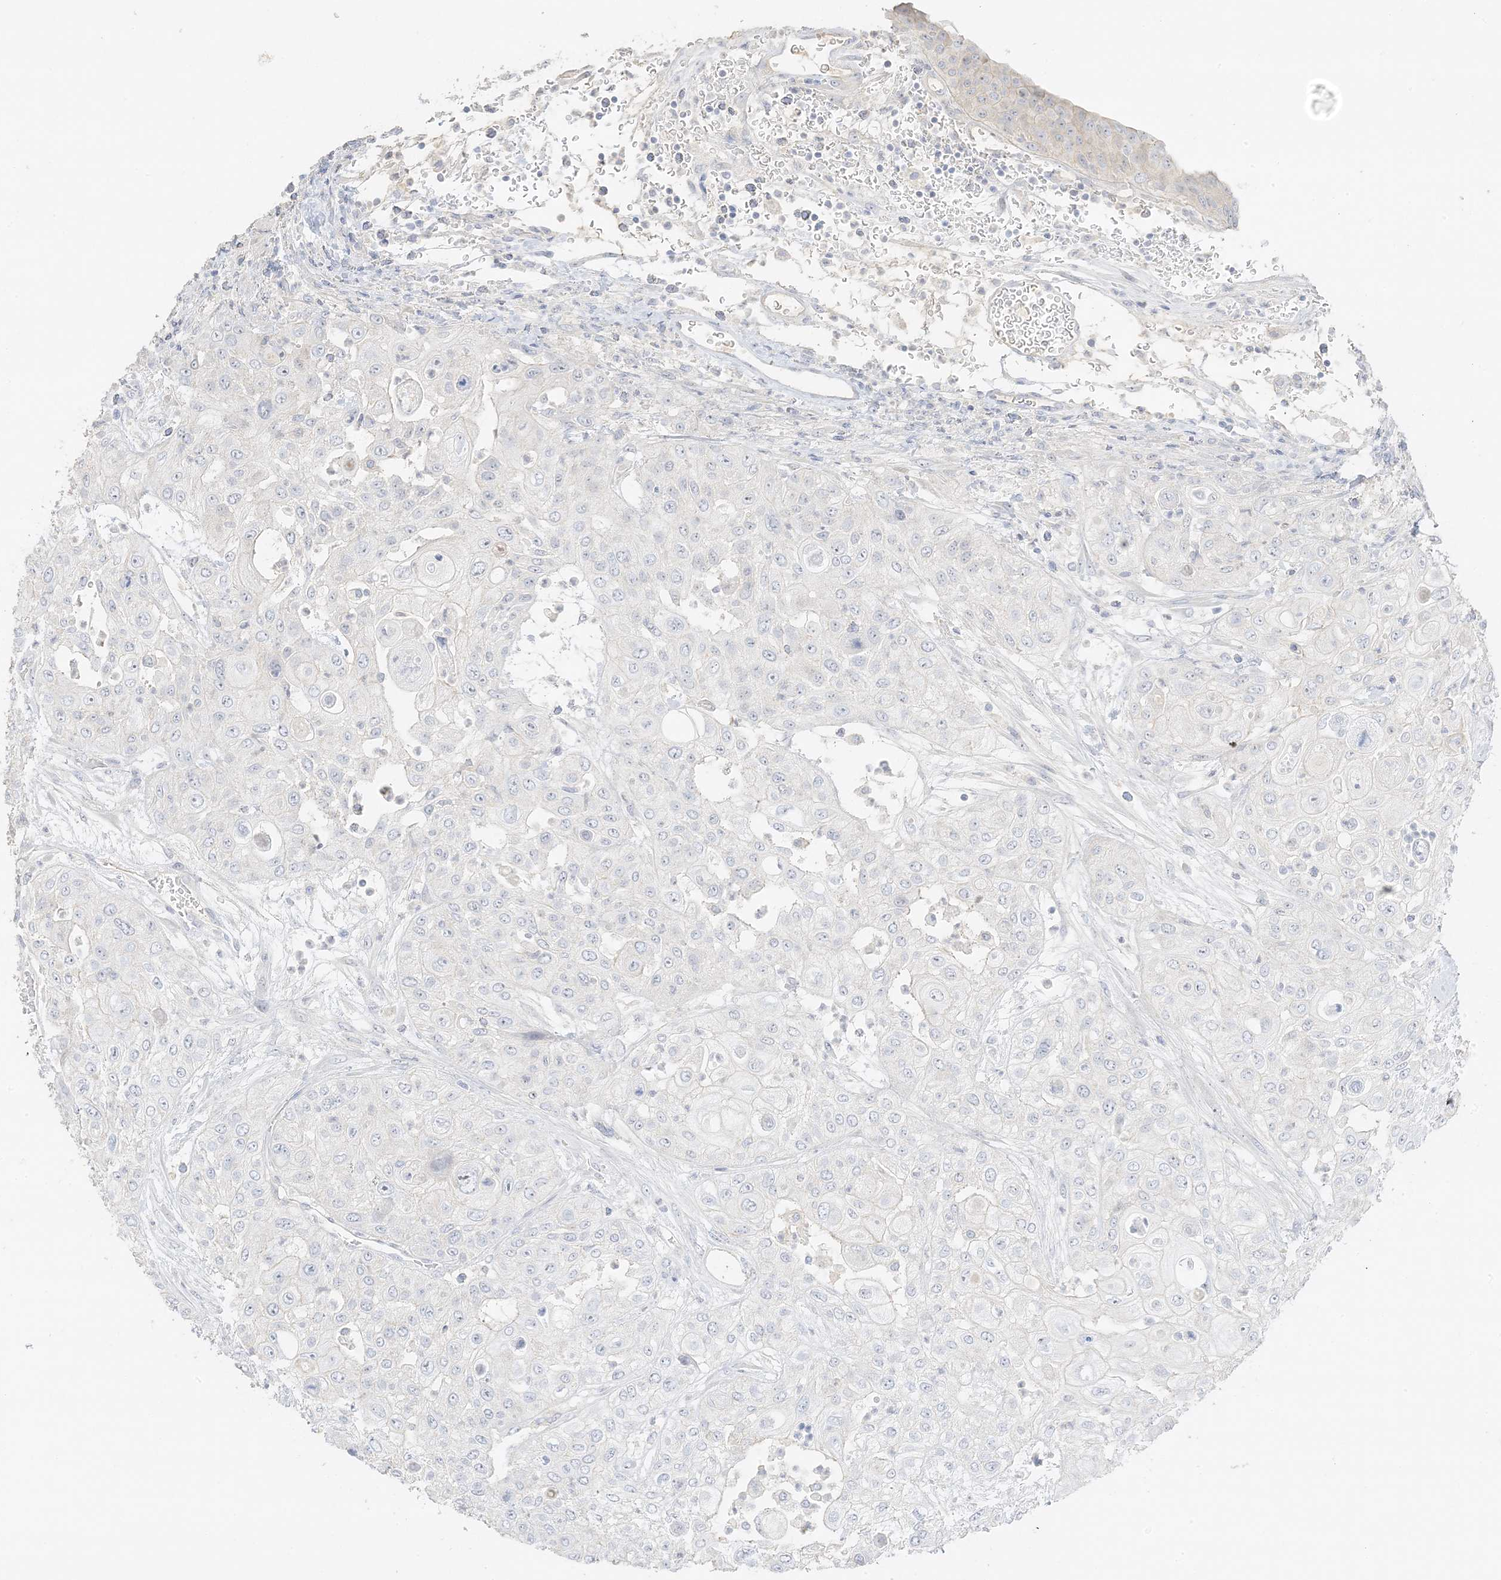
{"staining": {"intensity": "negative", "quantity": "none", "location": "none"}, "tissue": "urothelial cancer", "cell_type": "Tumor cells", "image_type": "cancer", "snomed": [{"axis": "morphology", "description": "Urothelial carcinoma, High grade"}, {"axis": "topography", "description": "Urinary bladder"}], "caption": "Urothelial cancer was stained to show a protein in brown. There is no significant expression in tumor cells.", "gene": "ZBTB41", "patient": {"sex": "female", "age": 79}}